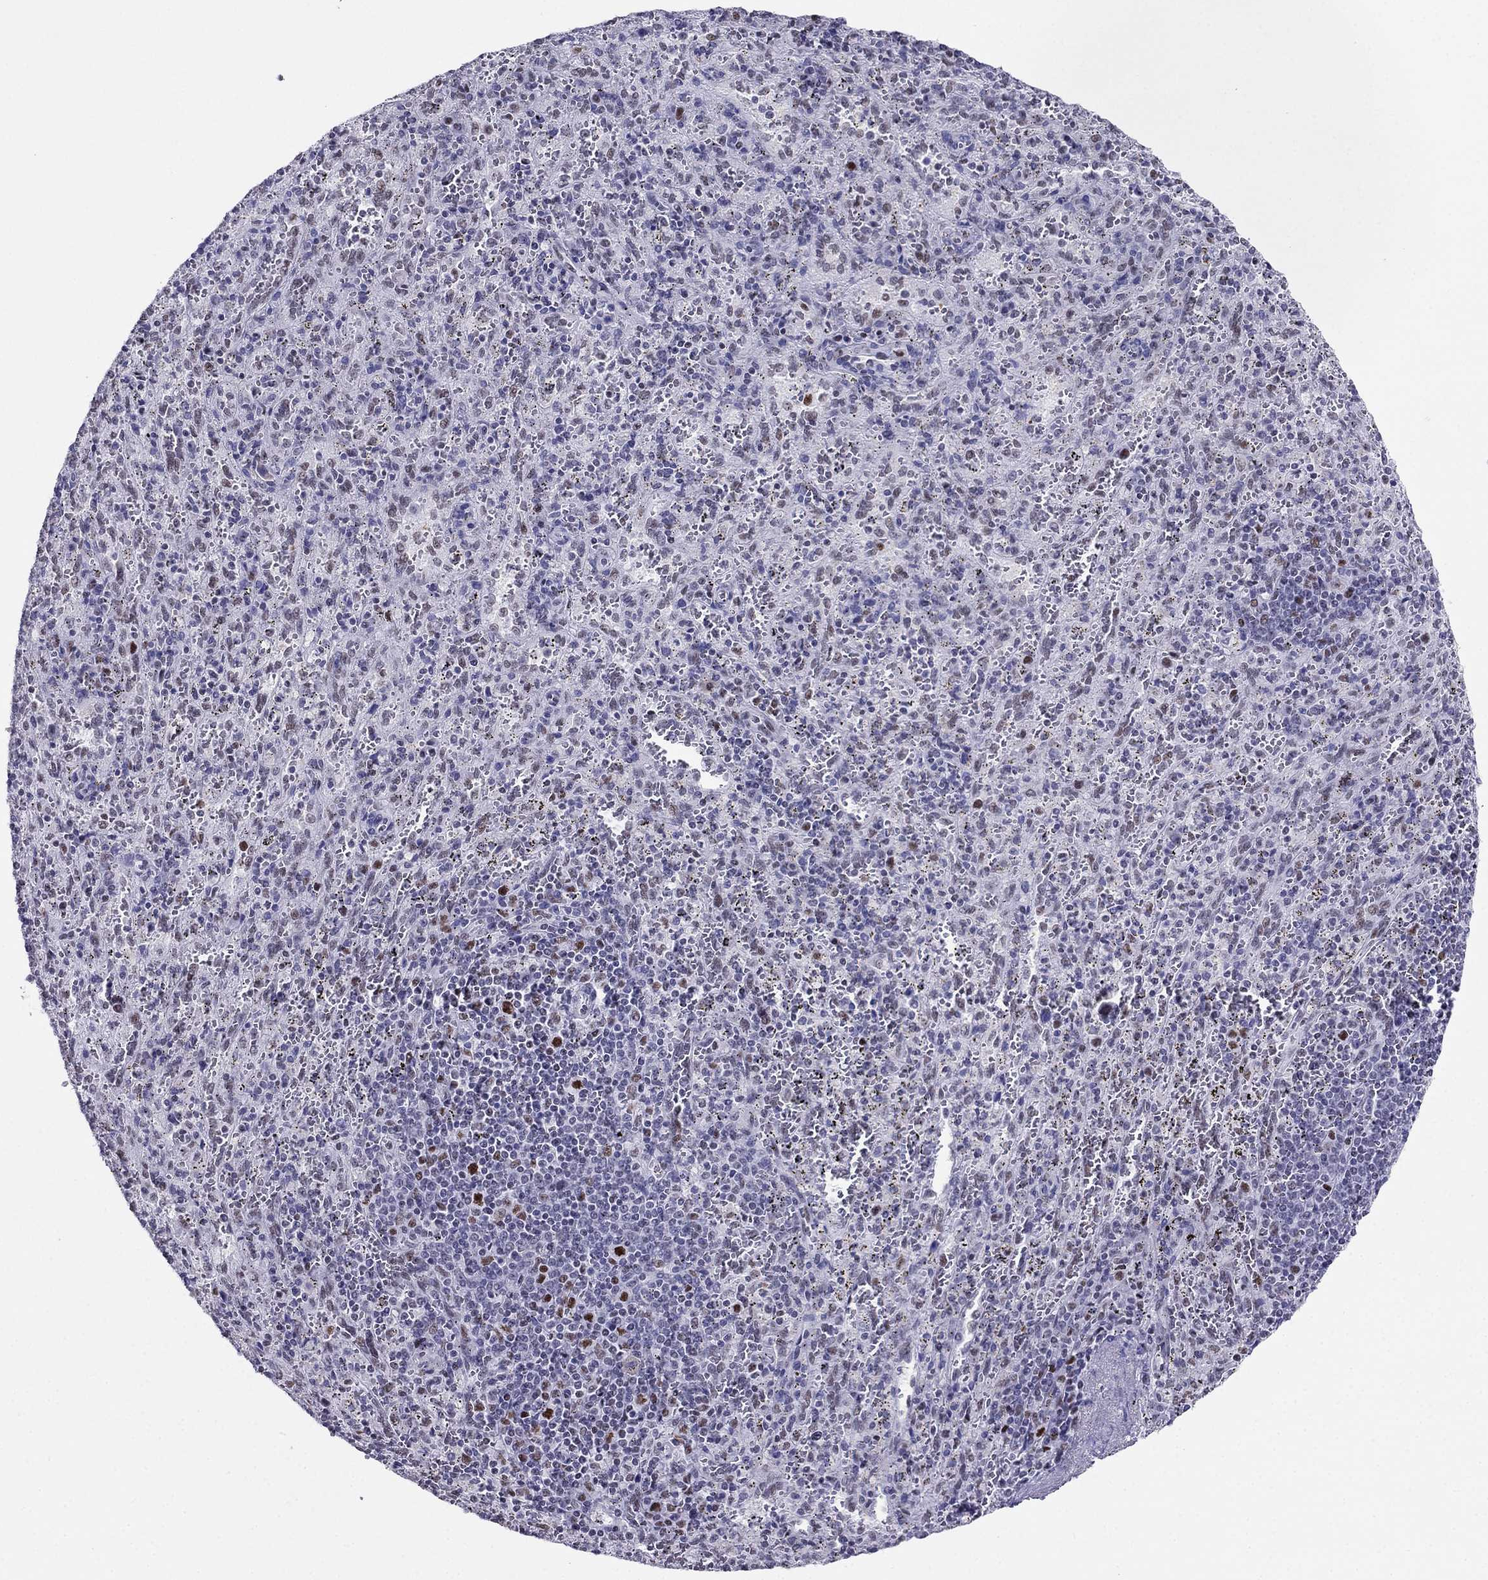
{"staining": {"intensity": "moderate", "quantity": "<25%", "location": "nuclear"}, "tissue": "spleen", "cell_type": "Cells in red pulp", "image_type": "normal", "snomed": [{"axis": "morphology", "description": "Normal tissue, NOS"}, {"axis": "topography", "description": "Spleen"}], "caption": "A low amount of moderate nuclear staining is present in approximately <25% of cells in red pulp in unremarkable spleen.", "gene": "PPM1G", "patient": {"sex": "male", "age": 57}}